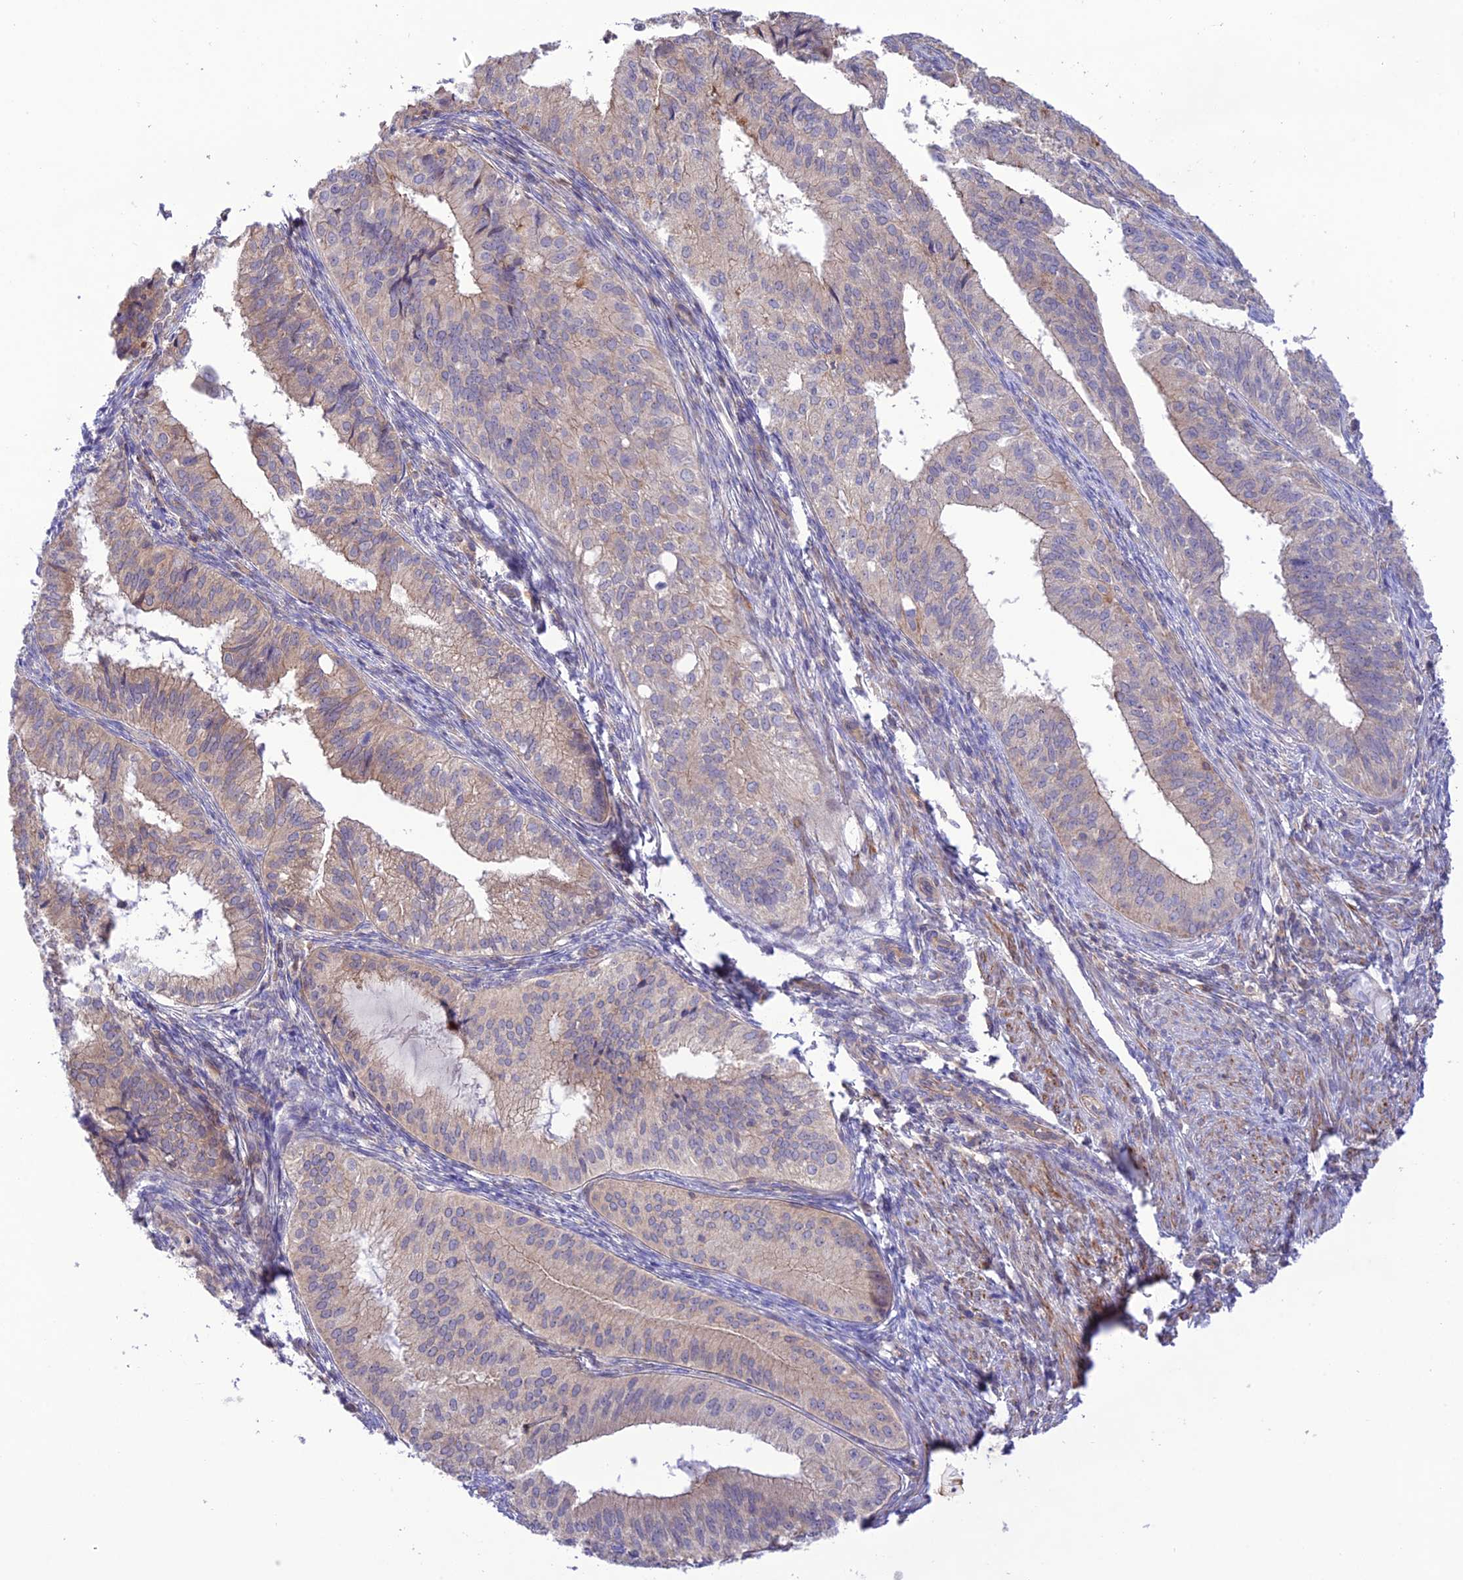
{"staining": {"intensity": "weak", "quantity": "<25%", "location": "cytoplasmic/membranous"}, "tissue": "endometrial cancer", "cell_type": "Tumor cells", "image_type": "cancer", "snomed": [{"axis": "morphology", "description": "Adenocarcinoma, NOS"}, {"axis": "topography", "description": "Endometrium"}], "caption": "This image is of endometrial adenocarcinoma stained with immunohistochemistry (IHC) to label a protein in brown with the nuclei are counter-stained blue. There is no staining in tumor cells. Nuclei are stained in blue.", "gene": "FCHSD1", "patient": {"sex": "female", "age": 50}}